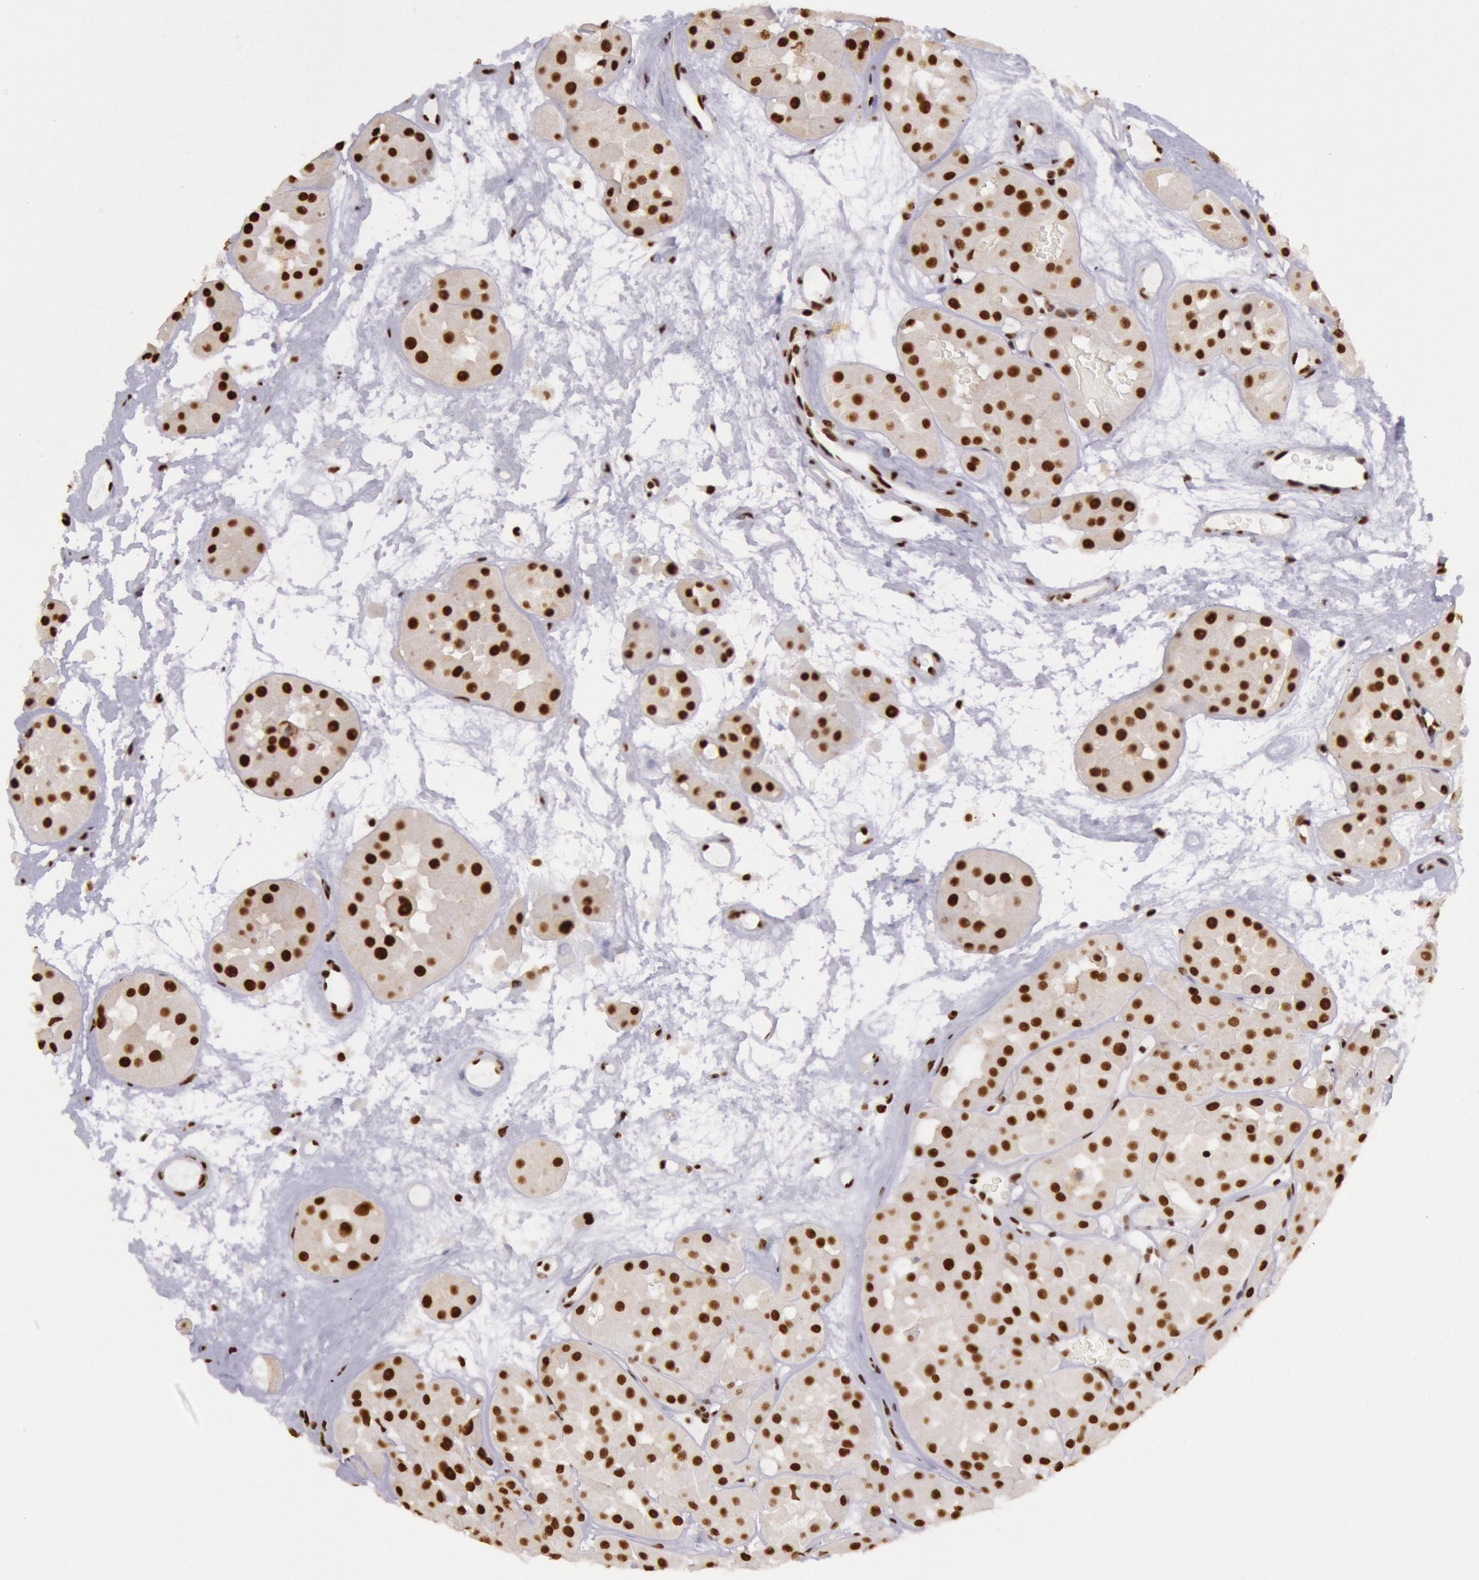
{"staining": {"intensity": "moderate", "quantity": ">75%", "location": "nuclear"}, "tissue": "renal cancer", "cell_type": "Tumor cells", "image_type": "cancer", "snomed": [{"axis": "morphology", "description": "Adenocarcinoma, uncertain malignant potential"}, {"axis": "topography", "description": "Kidney"}], "caption": "Moderate nuclear staining for a protein is present in approximately >75% of tumor cells of adenocarcinoma,  uncertain malignant potential (renal) using immunohistochemistry (IHC).", "gene": "HNRNPH2", "patient": {"sex": "male", "age": 63}}